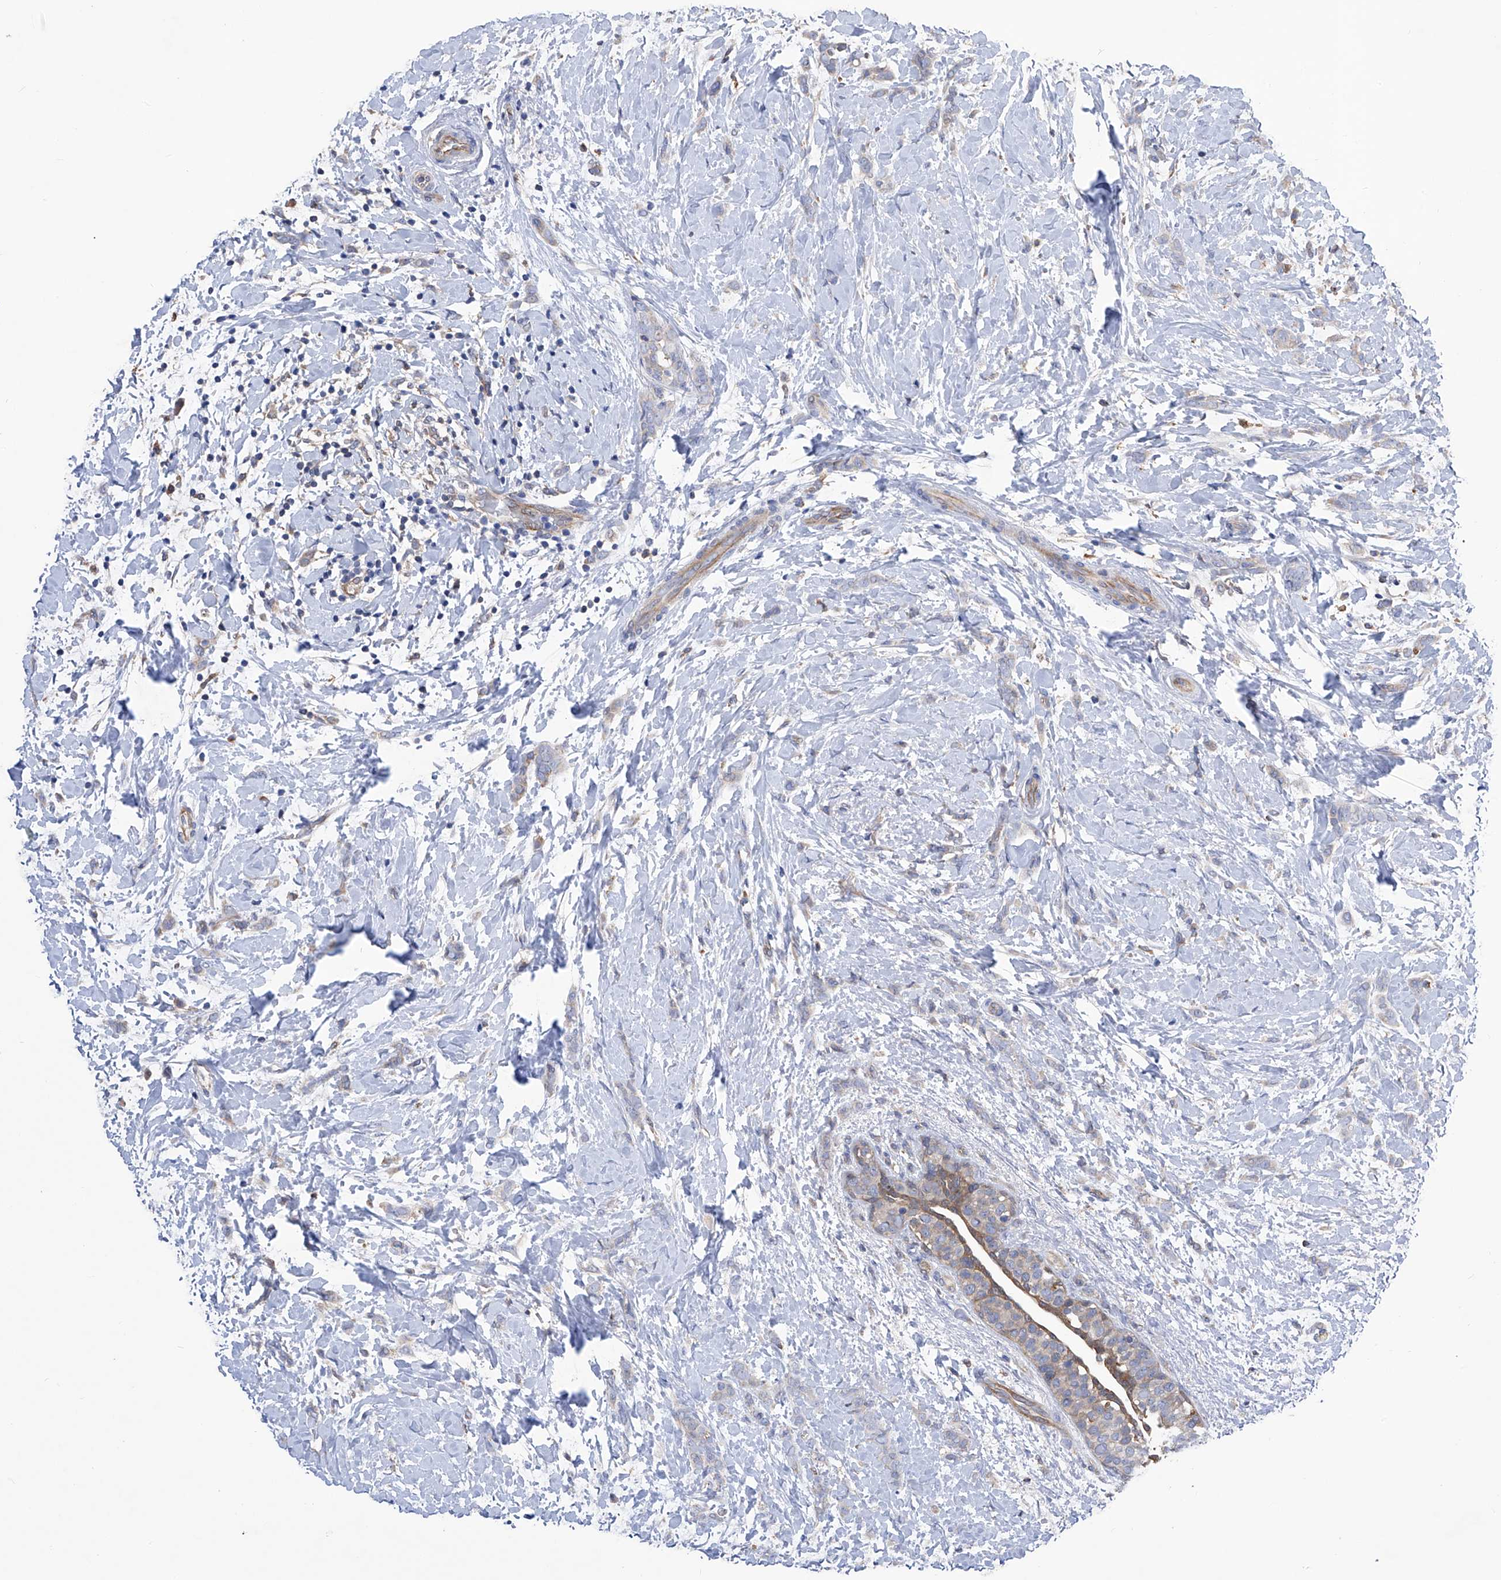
{"staining": {"intensity": "weak", "quantity": "25%-75%", "location": "cytoplasmic/membranous"}, "tissue": "breast cancer", "cell_type": "Tumor cells", "image_type": "cancer", "snomed": [{"axis": "morphology", "description": "Lobular carcinoma, in situ"}, {"axis": "morphology", "description": "Lobular carcinoma"}, {"axis": "topography", "description": "Breast"}], "caption": "There is low levels of weak cytoplasmic/membranous expression in tumor cells of breast cancer (lobular carcinoma), as demonstrated by immunohistochemical staining (brown color).", "gene": "SPATA20", "patient": {"sex": "female", "age": 41}}